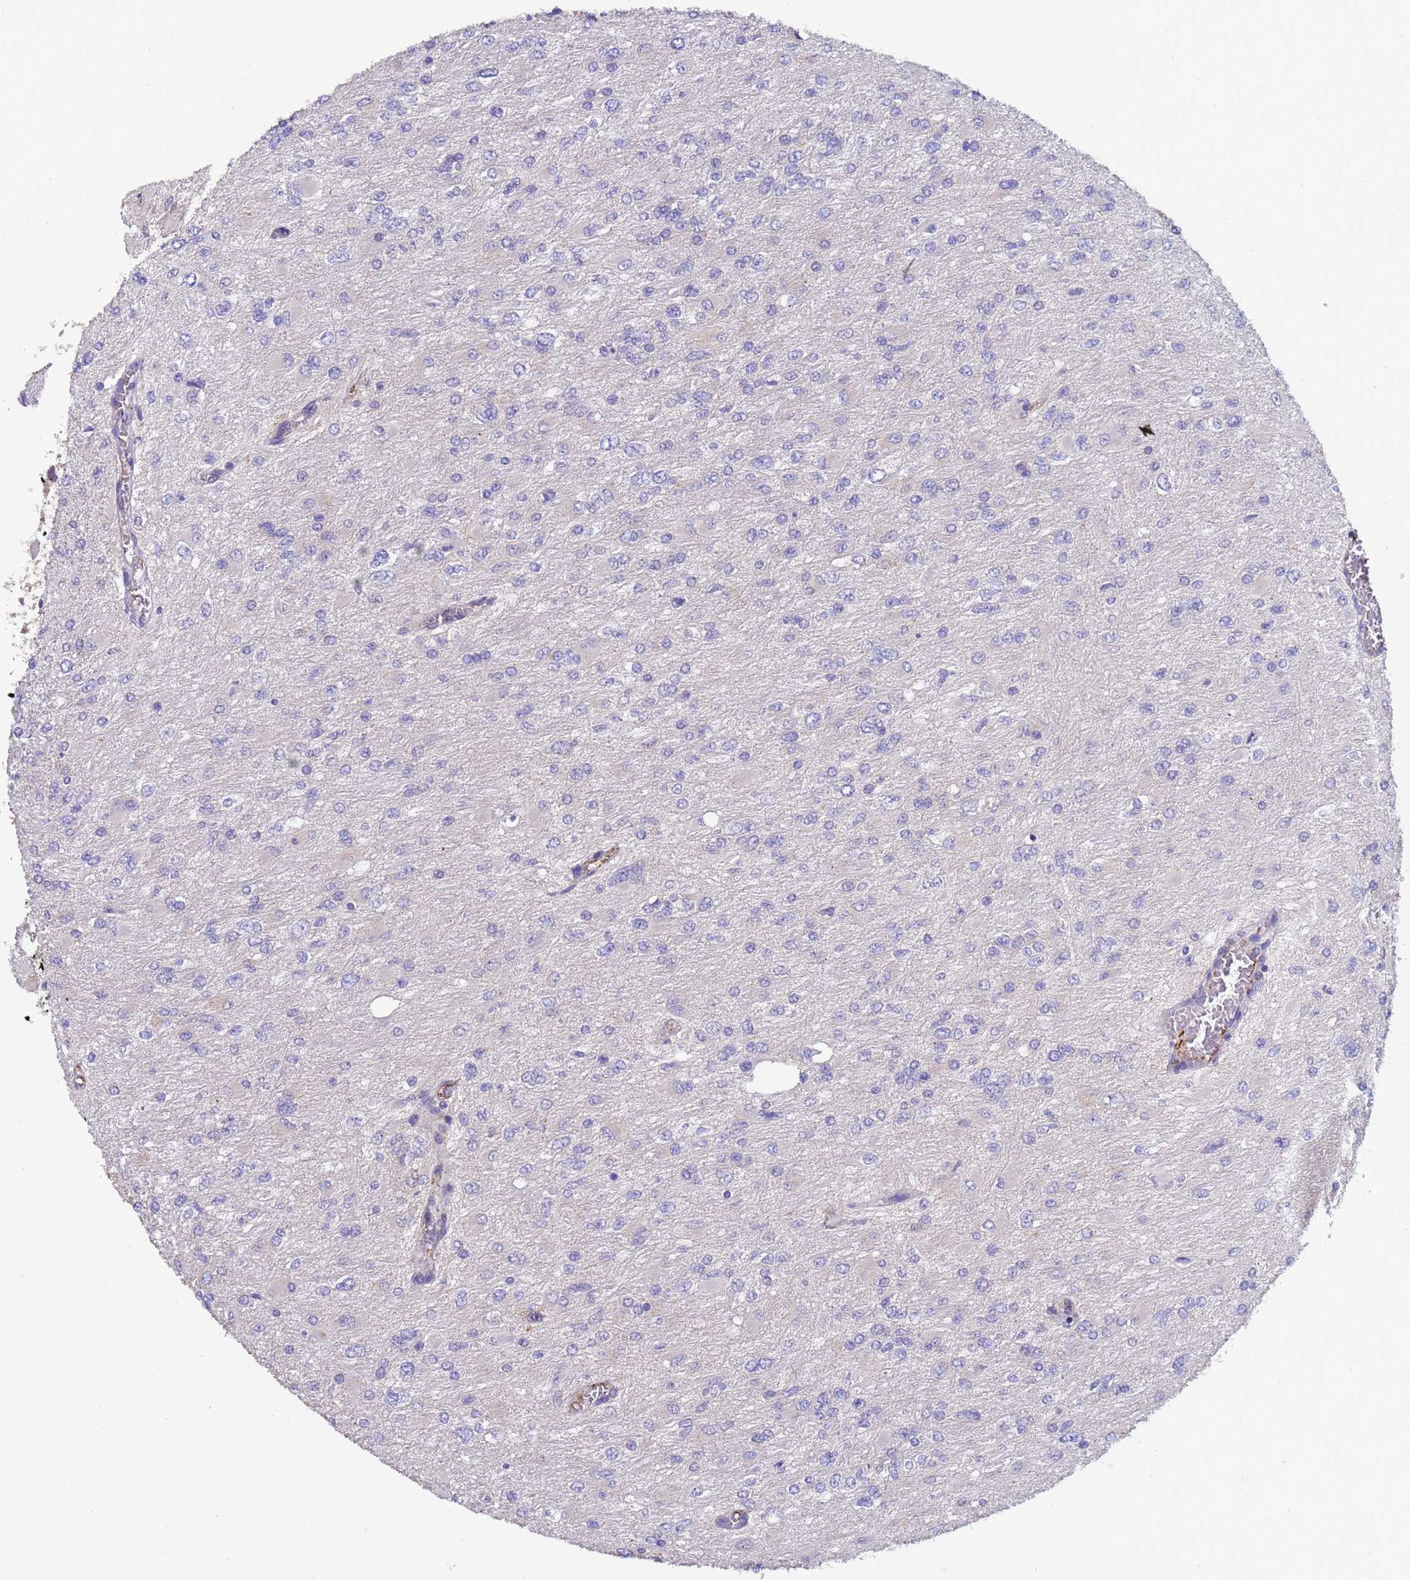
{"staining": {"intensity": "negative", "quantity": "none", "location": "none"}, "tissue": "glioma", "cell_type": "Tumor cells", "image_type": "cancer", "snomed": [{"axis": "morphology", "description": "Glioma, malignant, High grade"}, {"axis": "topography", "description": "Cerebral cortex"}], "caption": "Malignant glioma (high-grade) stained for a protein using immunohistochemistry (IHC) exhibits no staining tumor cells.", "gene": "ZNF248", "patient": {"sex": "female", "age": 36}}